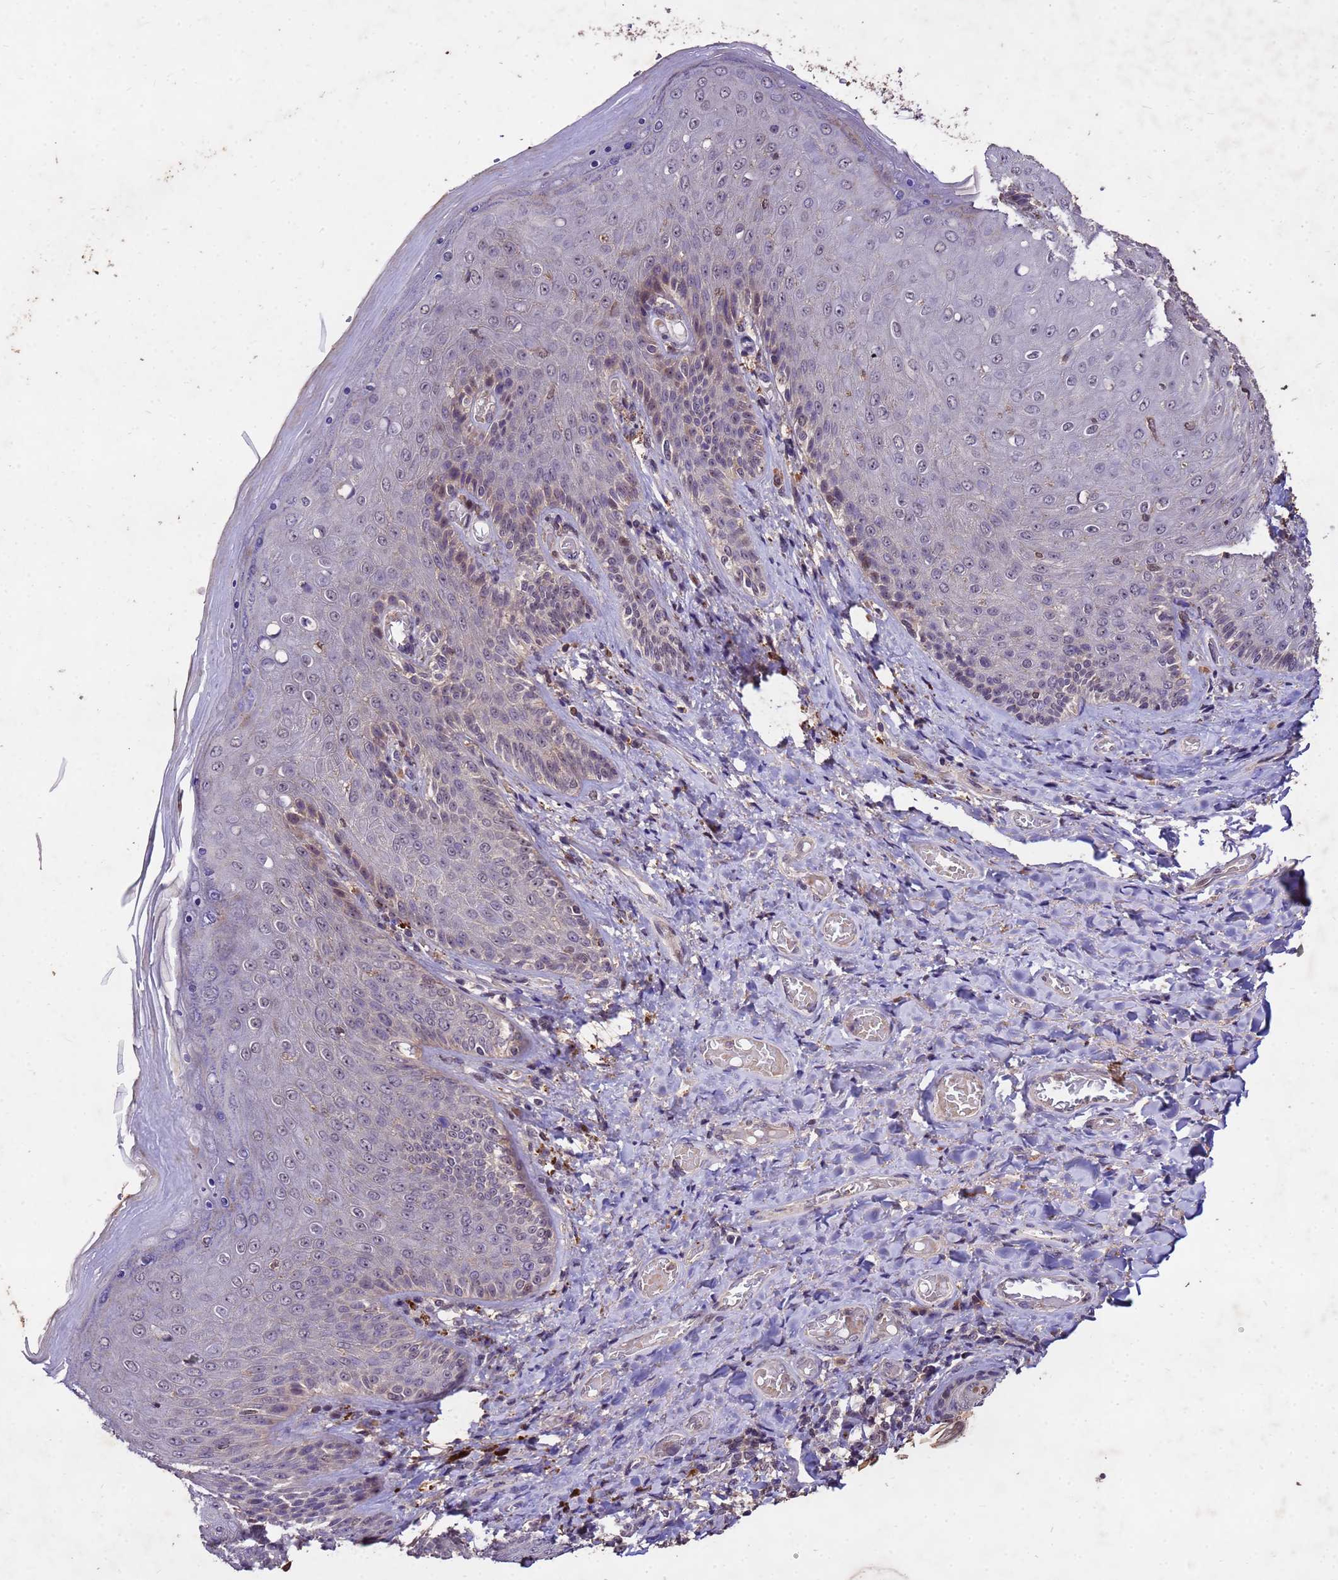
{"staining": {"intensity": "moderate", "quantity": "<25%", "location": "cytoplasmic/membranous,nuclear"}, "tissue": "skin", "cell_type": "Epidermal cells", "image_type": "normal", "snomed": [{"axis": "morphology", "description": "Normal tissue, NOS"}, {"axis": "topography", "description": "Anal"}], "caption": "Immunohistochemical staining of benign human skin shows moderate cytoplasmic/membranous,nuclear protein positivity in about <25% of epidermal cells. (DAB (3,3'-diaminobenzidine) IHC with brightfield microscopy, high magnification).", "gene": "TOR4A", "patient": {"sex": "female", "age": 89}}